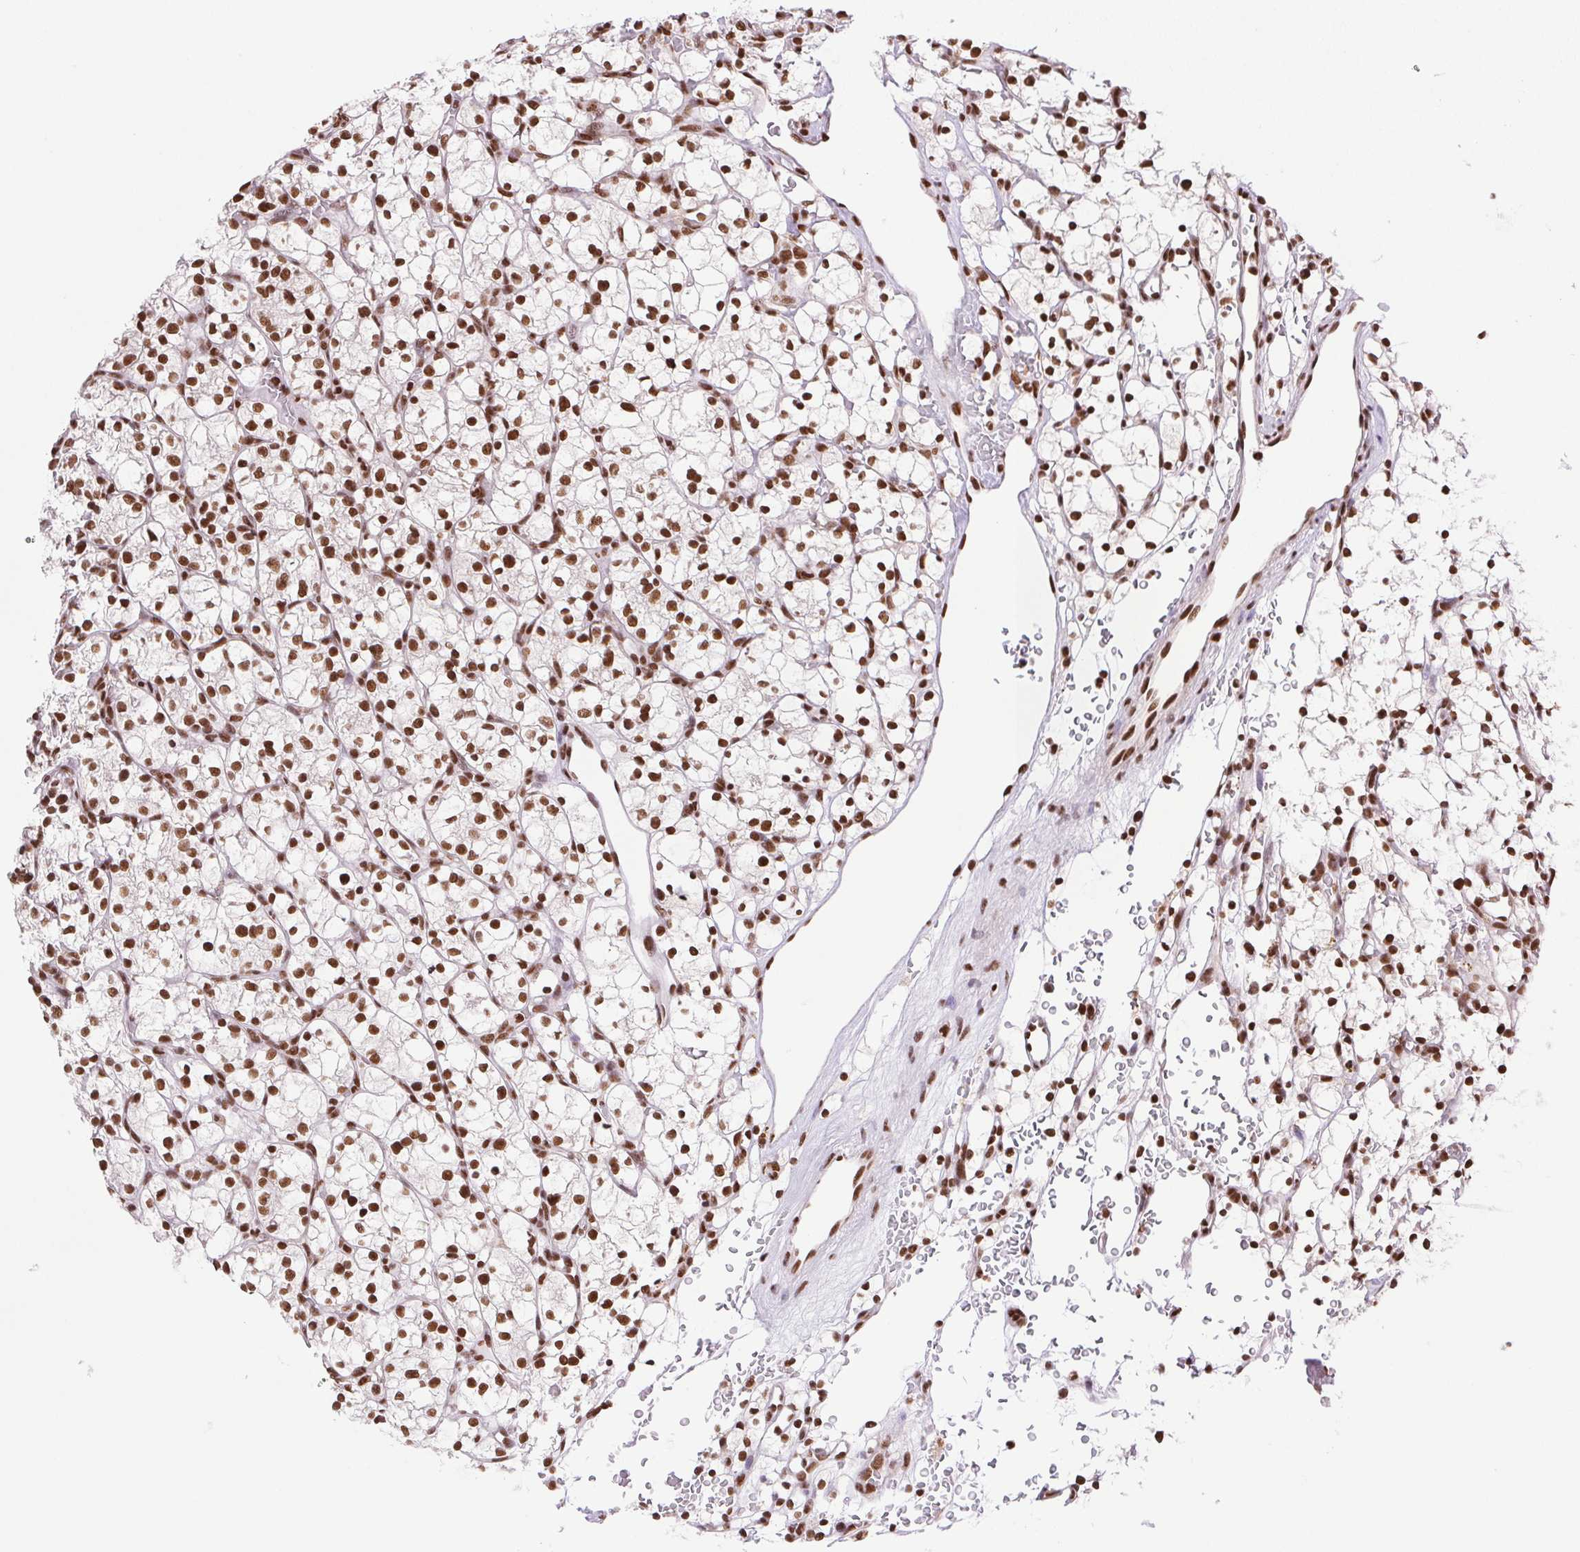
{"staining": {"intensity": "strong", "quantity": ">75%", "location": "nuclear"}, "tissue": "renal cancer", "cell_type": "Tumor cells", "image_type": "cancer", "snomed": [{"axis": "morphology", "description": "Adenocarcinoma, NOS"}, {"axis": "topography", "description": "Kidney"}], "caption": "About >75% of tumor cells in adenocarcinoma (renal) demonstrate strong nuclear protein positivity as visualized by brown immunohistochemical staining.", "gene": "ZNF207", "patient": {"sex": "female", "age": 64}}